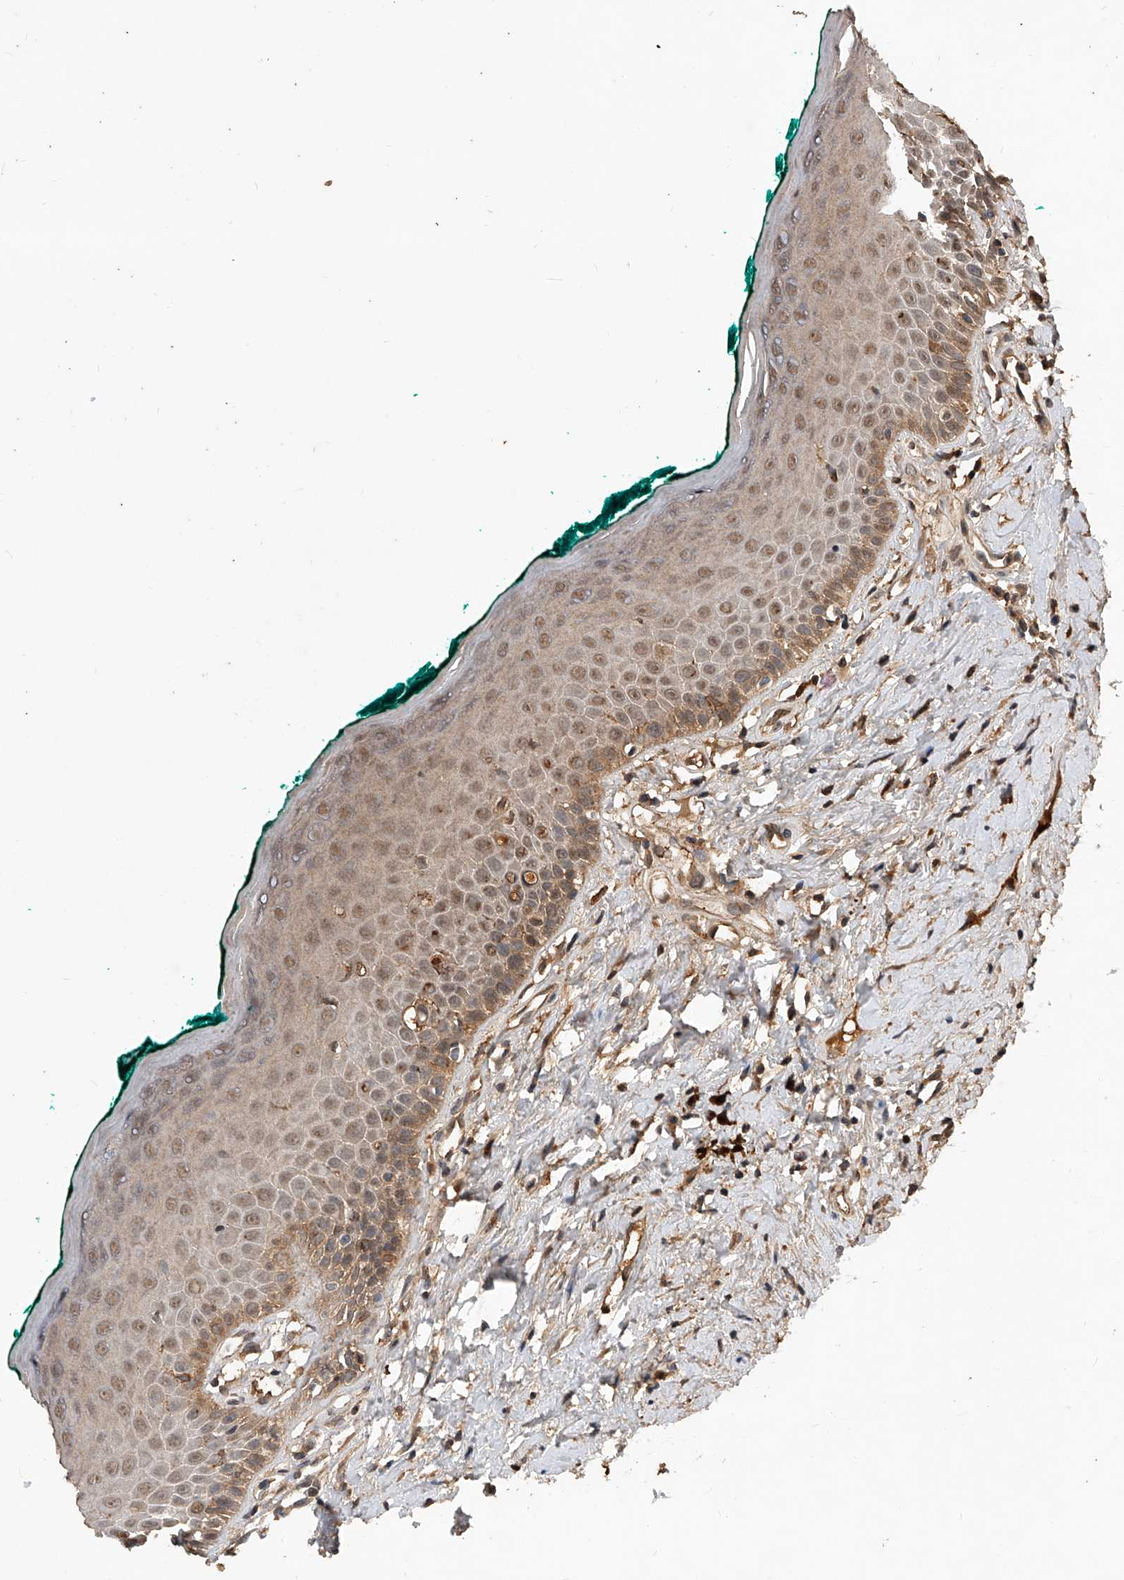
{"staining": {"intensity": "moderate", "quantity": ">75%", "location": "cytoplasmic/membranous,nuclear"}, "tissue": "oral mucosa", "cell_type": "Squamous epithelial cells", "image_type": "normal", "snomed": [{"axis": "morphology", "description": "Normal tissue, NOS"}, {"axis": "topography", "description": "Oral tissue"}], "caption": "Protein positivity by immunohistochemistry (IHC) exhibits moderate cytoplasmic/membranous,nuclear expression in approximately >75% of squamous epithelial cells in normal oral mucosa.", "gene": "CFAP410", "patient": {"sex": "female", "age": 70}}